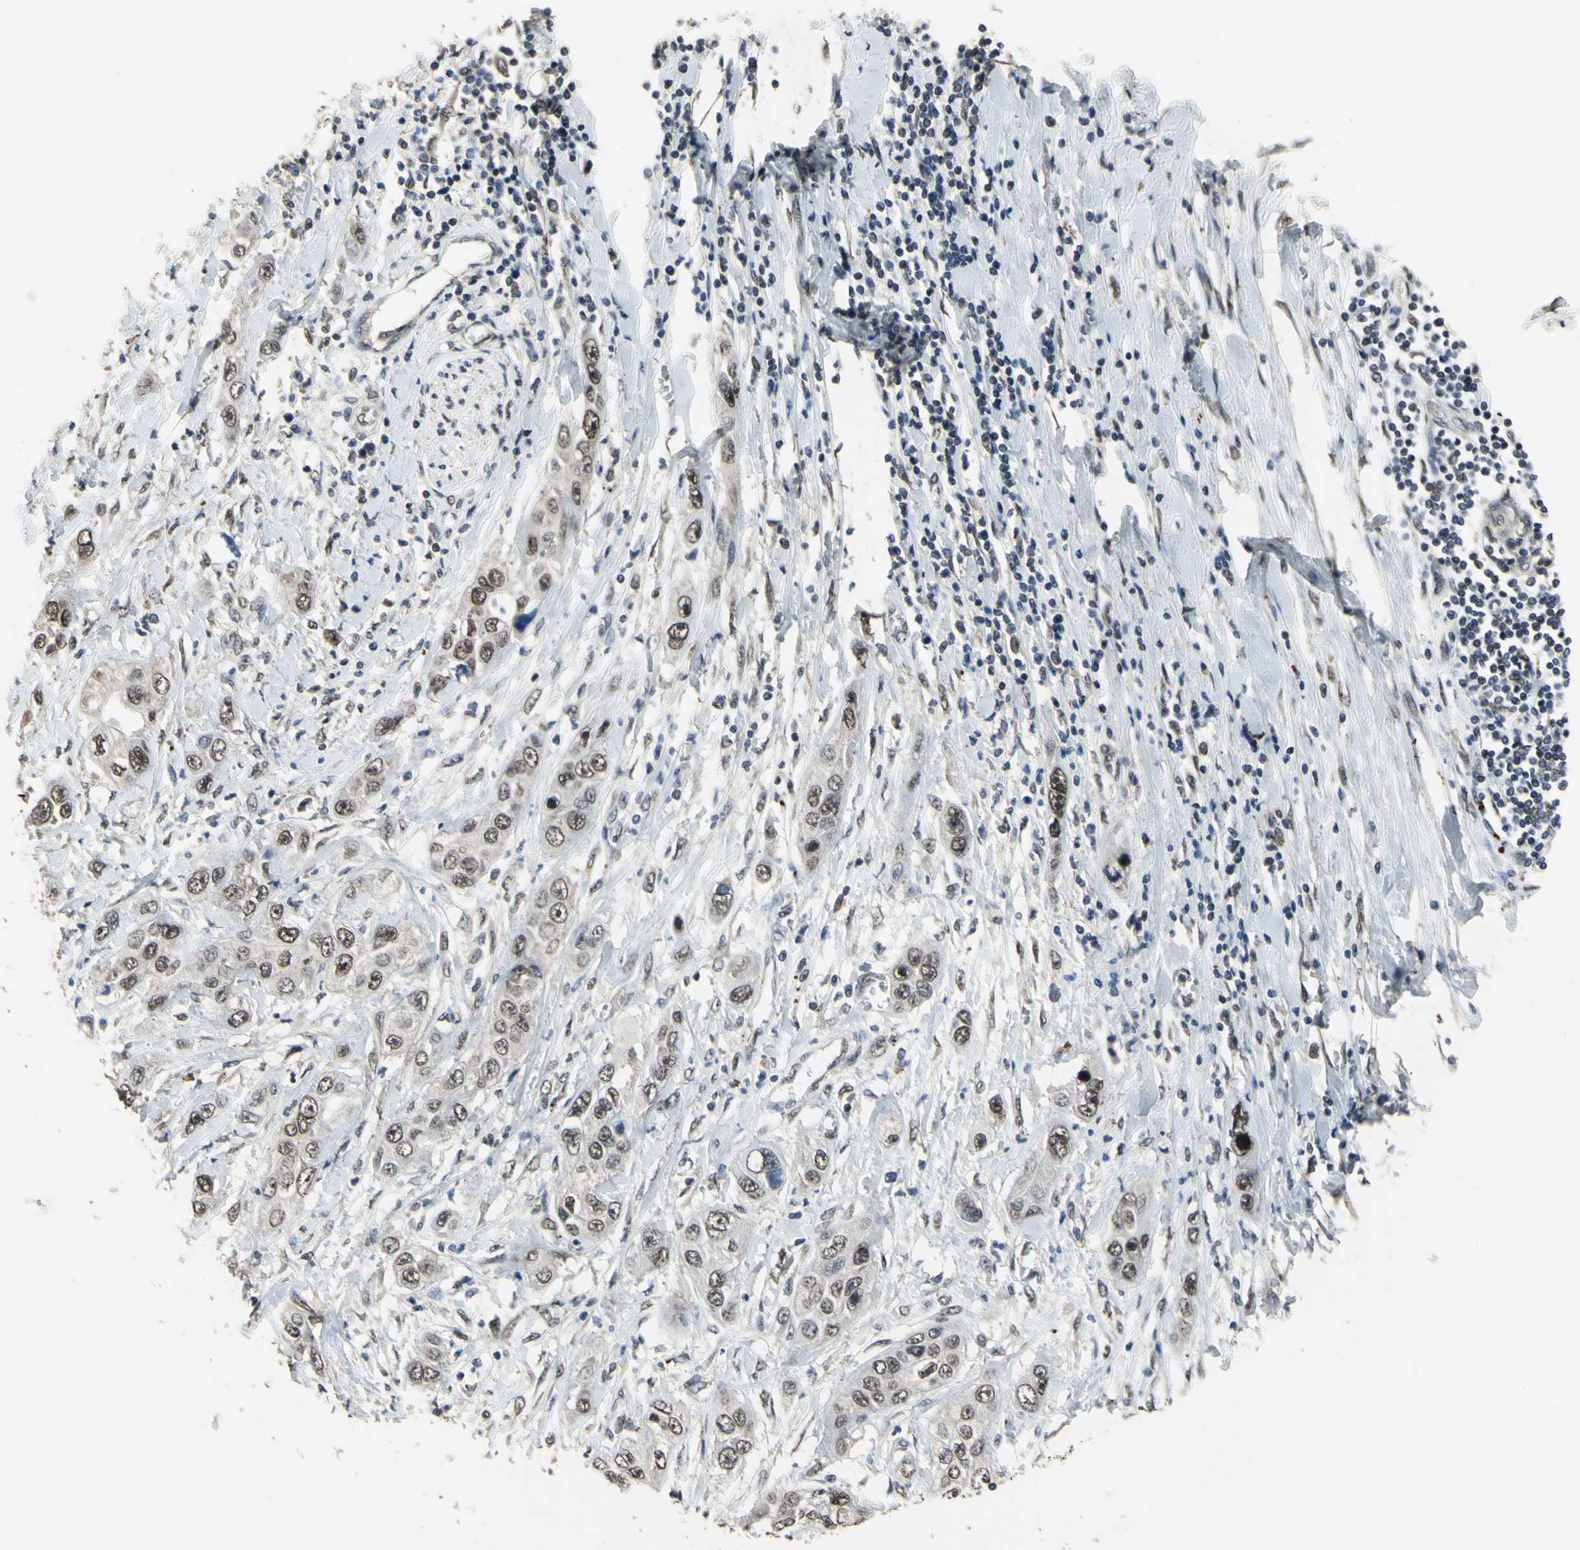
{"staining": {"intensity": "moderate", "quantity": ">75%", "location": "nuclear"}, "tissue": "pancreatic cancer", "cell_type": "Tumor cells", "image_type": "cancer", "snomed": [{"axis": "morphology", "description": "Adenocarcinoma, NOS"}, {"axis": "topography", "description": "Pancreas"}], "caption": "Pancreatic cancer (adenocarcinoma) stained for a protein reveals moderate nuclear positivity in tumor cells.", "gene": "ZNF174", "patient": {"sex": "female", "age": 70}}